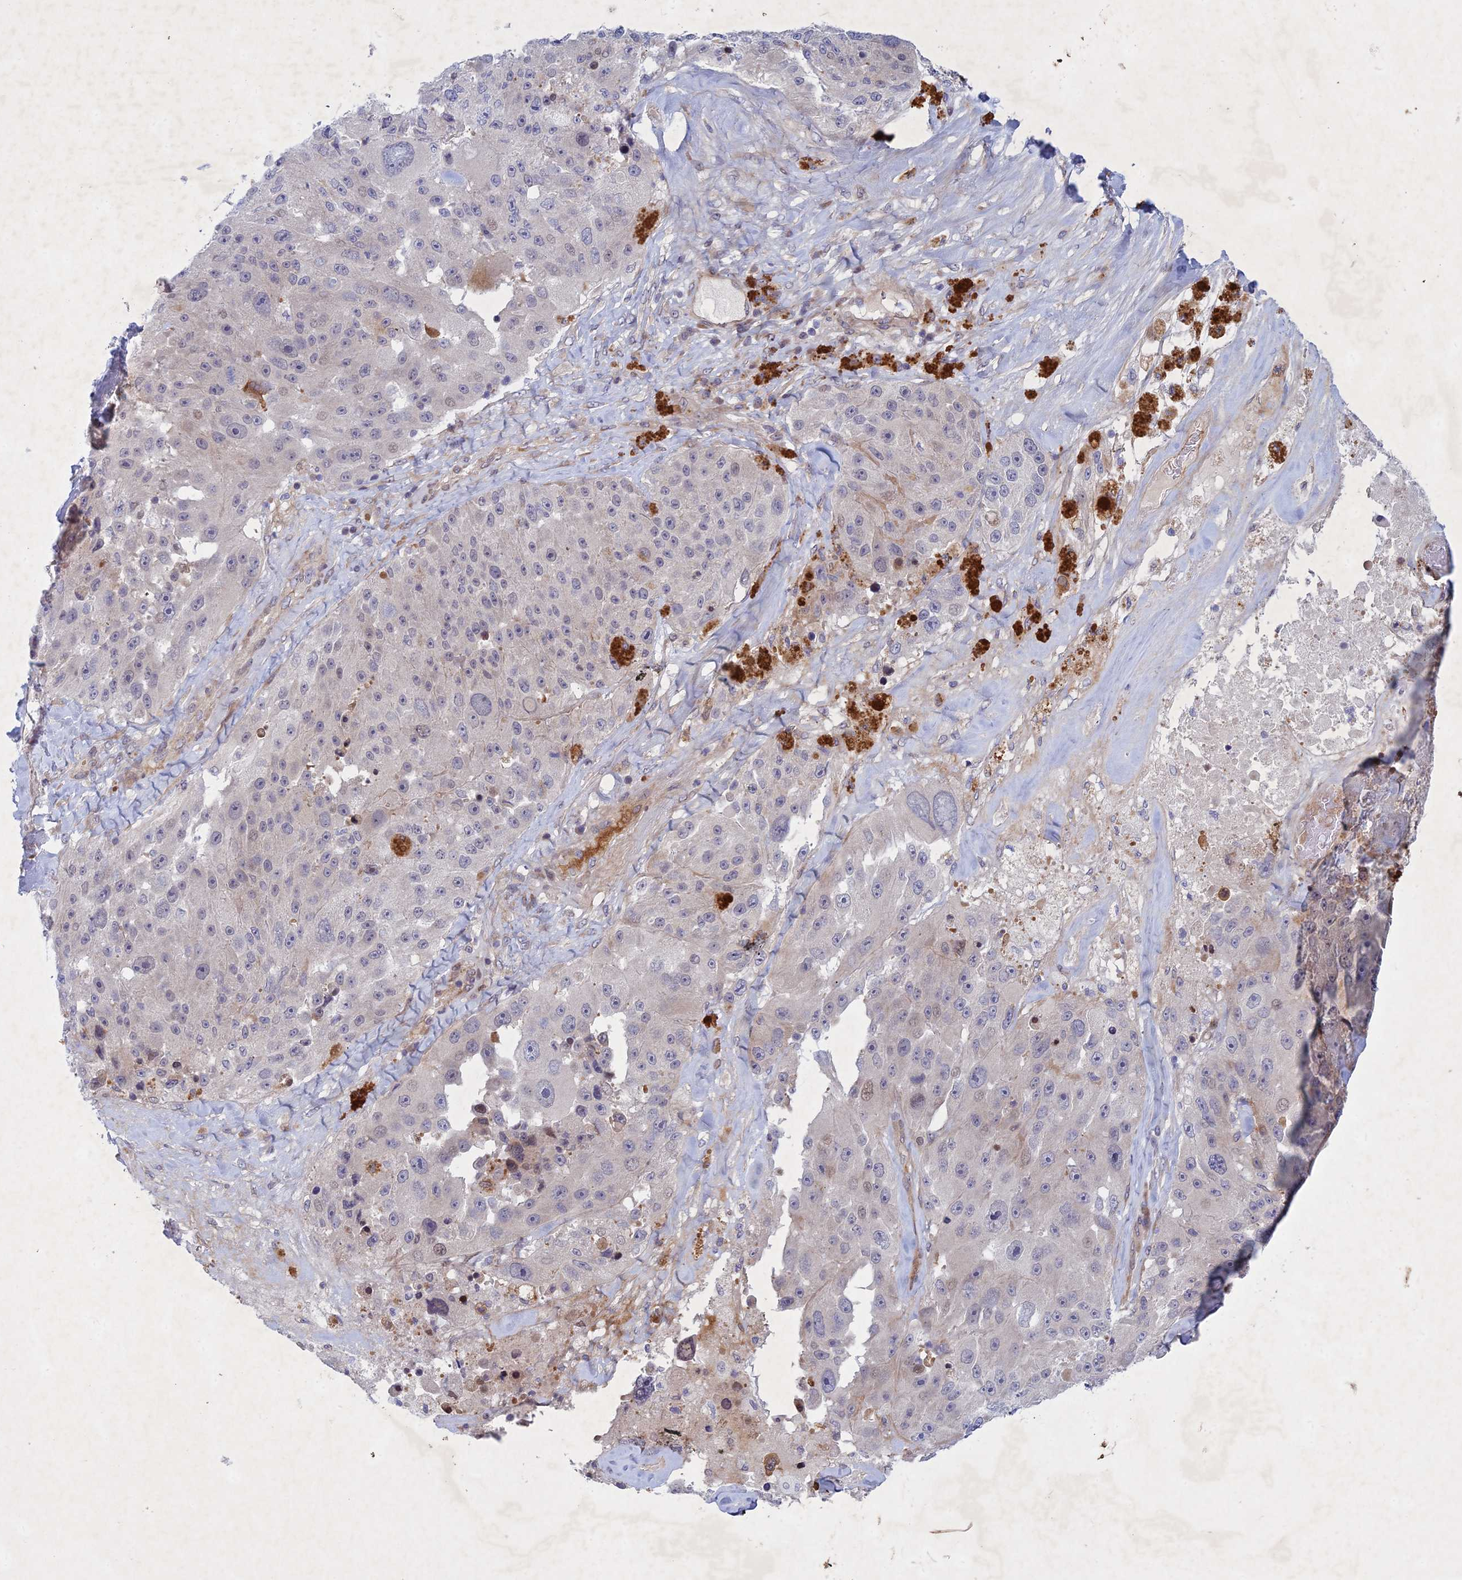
{"staining": {"intensity": "negative", "quantity": "none", "location": "none"}, "tissue": "melanoma", "cell_type": "Tumor cells", "image_type": "cancer", "snomed": [{"axis": "morphology", "description": "Malignant melanoma, Metastatic site"}, {"axis": "topography", "description": "Lymph node"}], "caption": "Protein analysis of melanoma reveals no significant staining in tumor cells.", "gene": "PTHLH", "patient": {"sex": "male", "age": 62}}